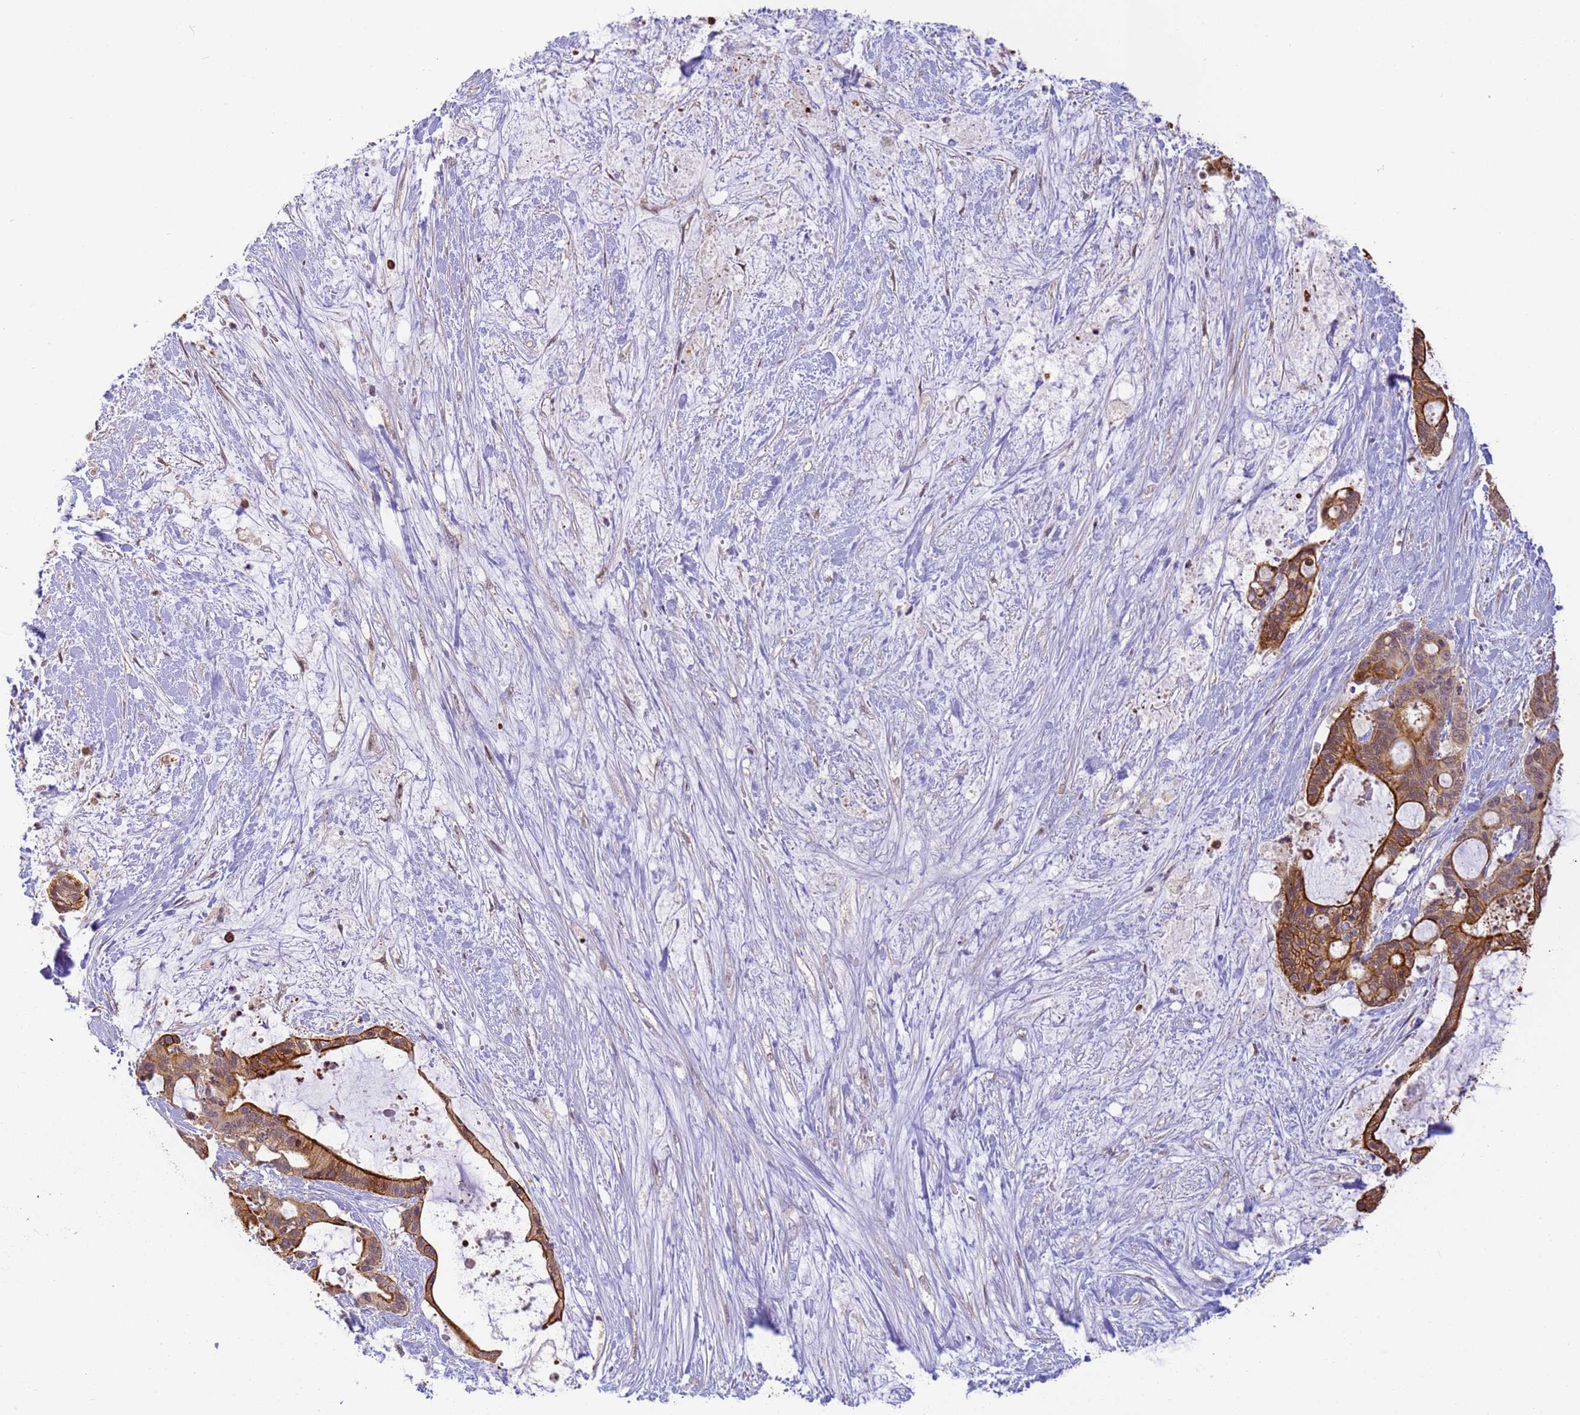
{"staining": {"intensity": "strong", "quantity": ">75%", "location": "cytoplasmic/membranous"}, "tissue": "liver cancer", "cell_type": "Tumor cells", "image_type": "cancer", "snomed": [{"axis": "morphology", "description": "Normal tissue, NOS"}, {"axis": "morphology", "description": "Cholangiocarcinoma"}, {"axis": "topography", "description": "Liver"}, {"axis": "topography", "description": "Peripheral nerve tissue"}], "caption": "An immunohistochemistry (IHC) histopathology image of tumor tissue is shown. Protein staining in brown highlights strong cytoplasmic/membranous positivity in cholangiocarcinoma (liver) within tumor cells. The staining was performed using DAB (3,3'-diaminobenzidine) to visualize the protein expression in brown, while the nuclei were stained in blue with hematoxylin (Magnification: 20x).", "gene": "VWA3A", "patient": {"sex": "female", "age": 73}}